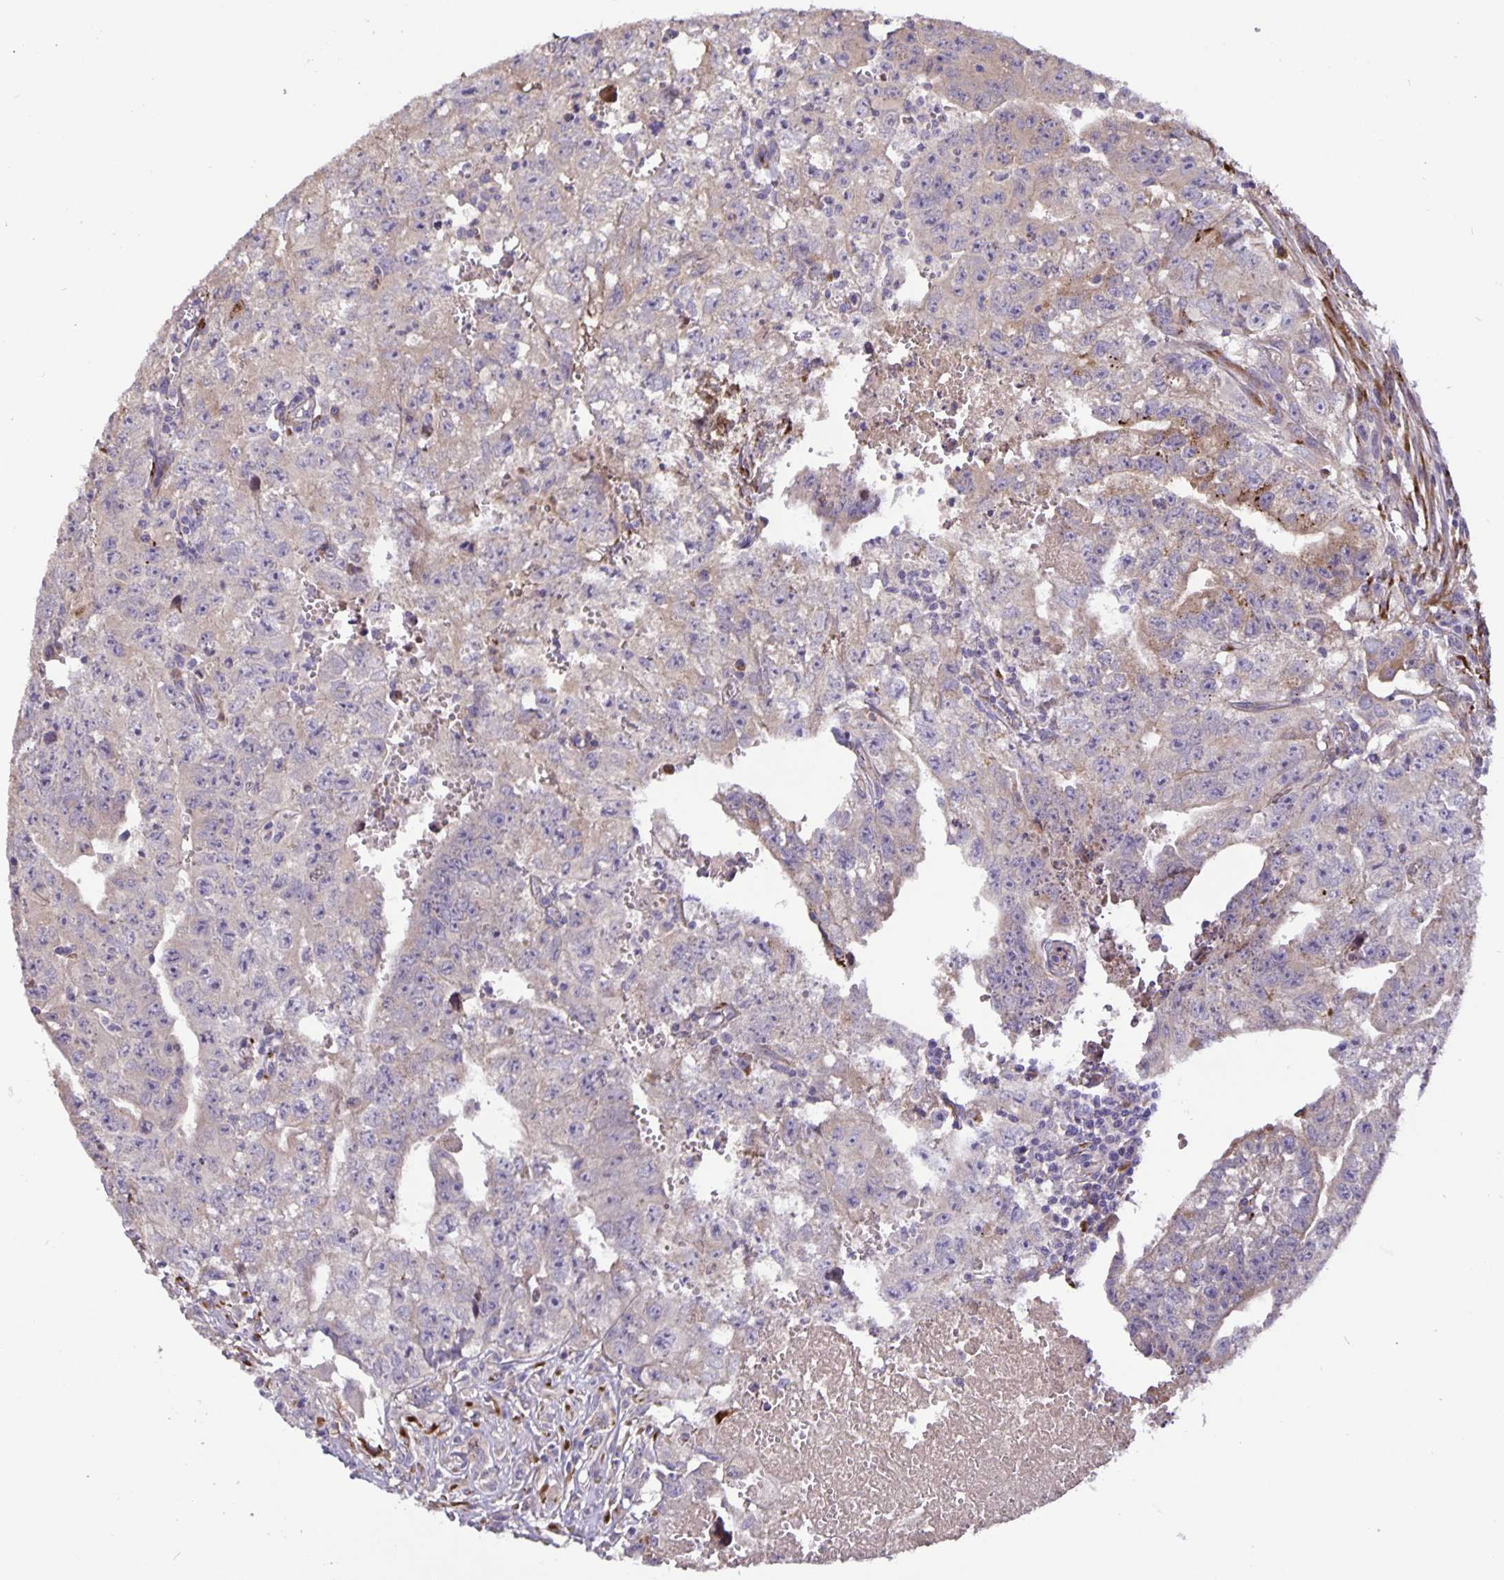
{"staining": {"intensity": "weak", "quantity": "25%-75%", "location": "cytoplasmic/membranous"}, "tissue": "testis cancer", "cell_type": "Tumor cells", "image_type": "cancer", "snomed": [{"axis": "morphology", "description": "Carcinoma, Embryonal, NOS"}, {"axis": "morphology", "description": "Teratoma, malignant, NOS"}, {"axis": "topography", "description": "Testis"}], "caption": "Protein analysis of embryonal carcinoma (testis) tissue reveals weak cytoplasmic/membranous expression in approximately 25%-75% of tumor cells.", "gene": "EML6", "patient": {"sex": "male", "age": 24}}